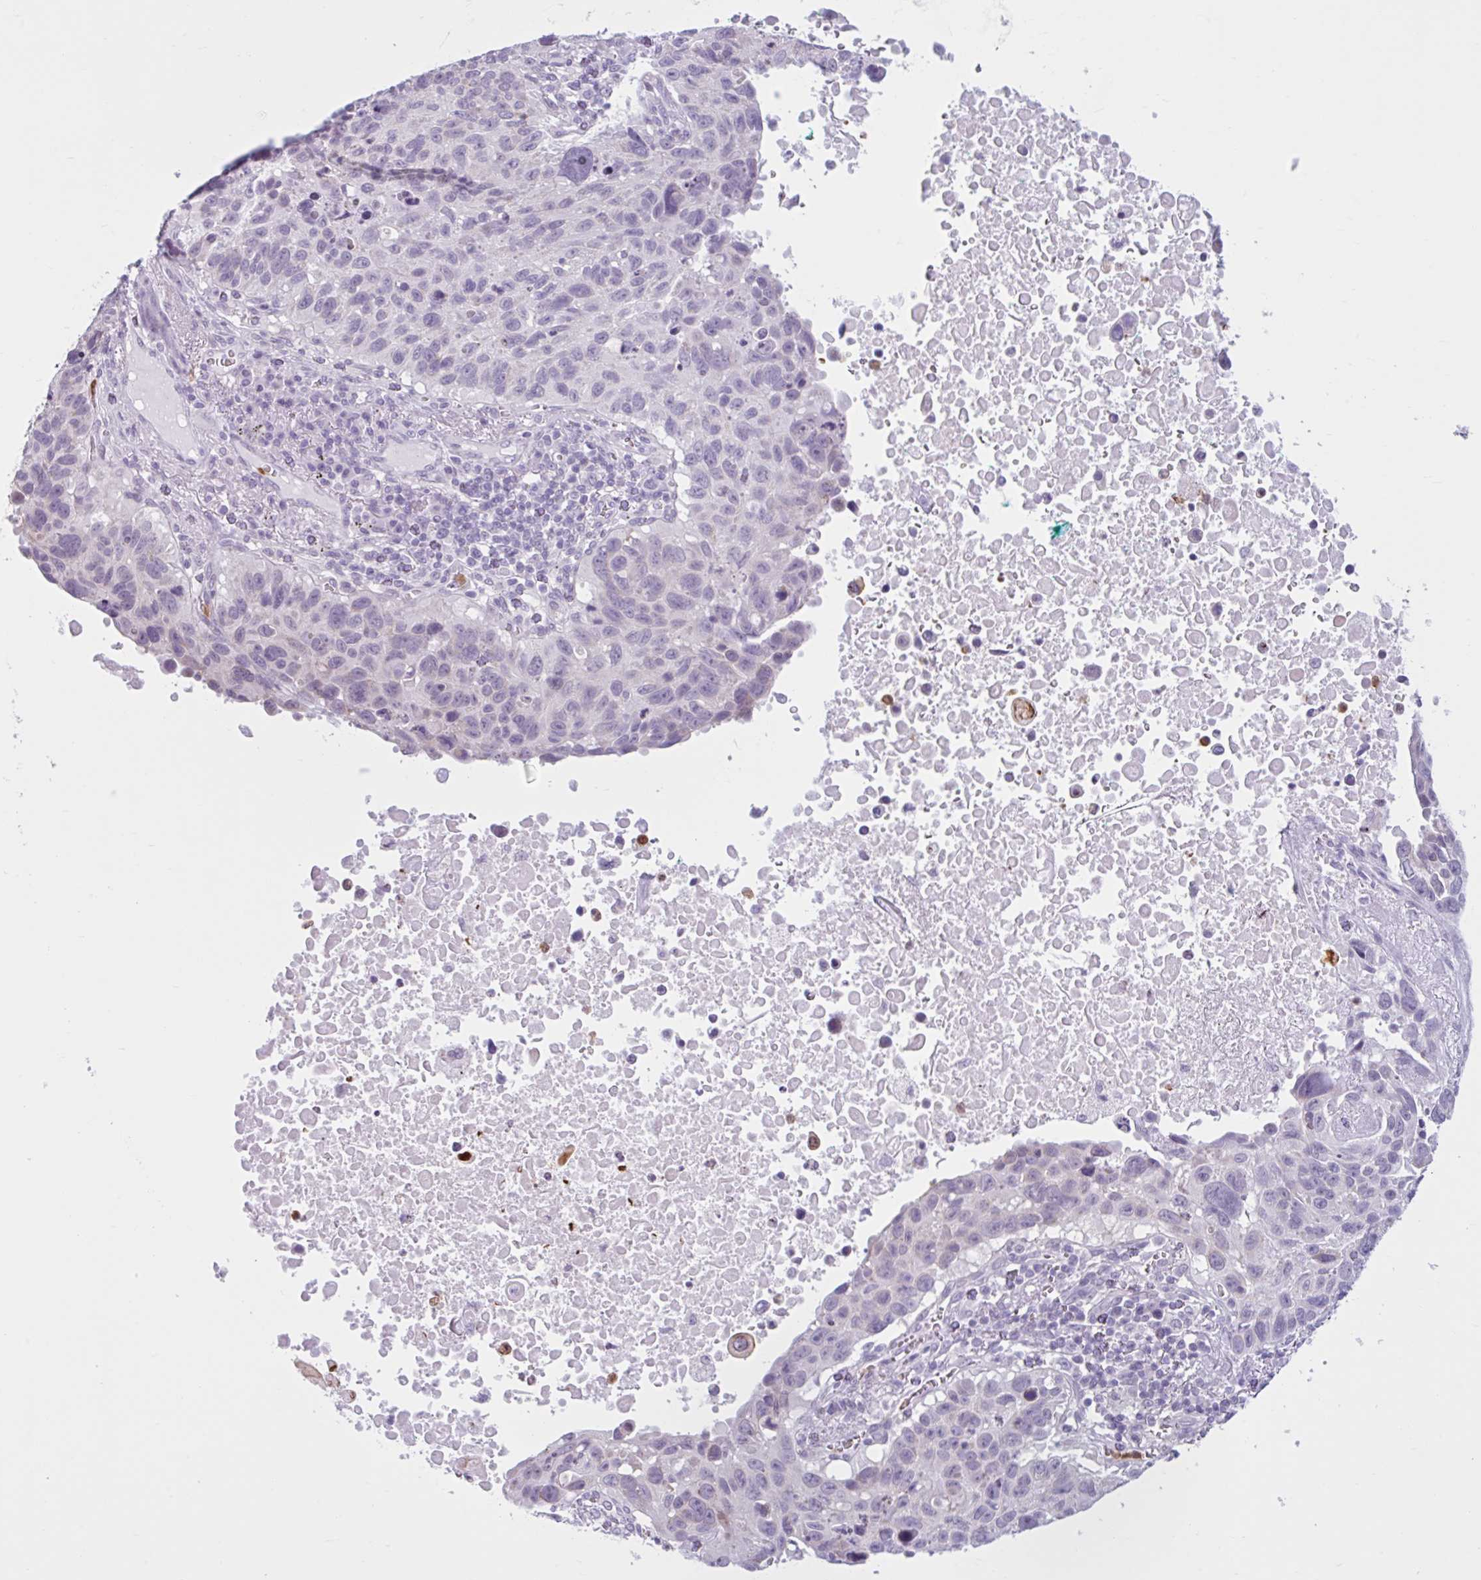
{"staining": {"intensity": "negative", "quantity": "none", "location": "none"}, "tissue": "lung cancer", "cell_type": "Tumor cells", "image_type": "cancer", "snomed": [{"axis": "morphology", "description": "Squamous cell carcinoma, NOS"}, {"axis": "topography", "description": "Lung"}], "caption": "There is no significant staining in tumor cells of lung squamous cell carcinoma.", "gene": "CEP120", "patient": {"sex": "male", "age": 66}}